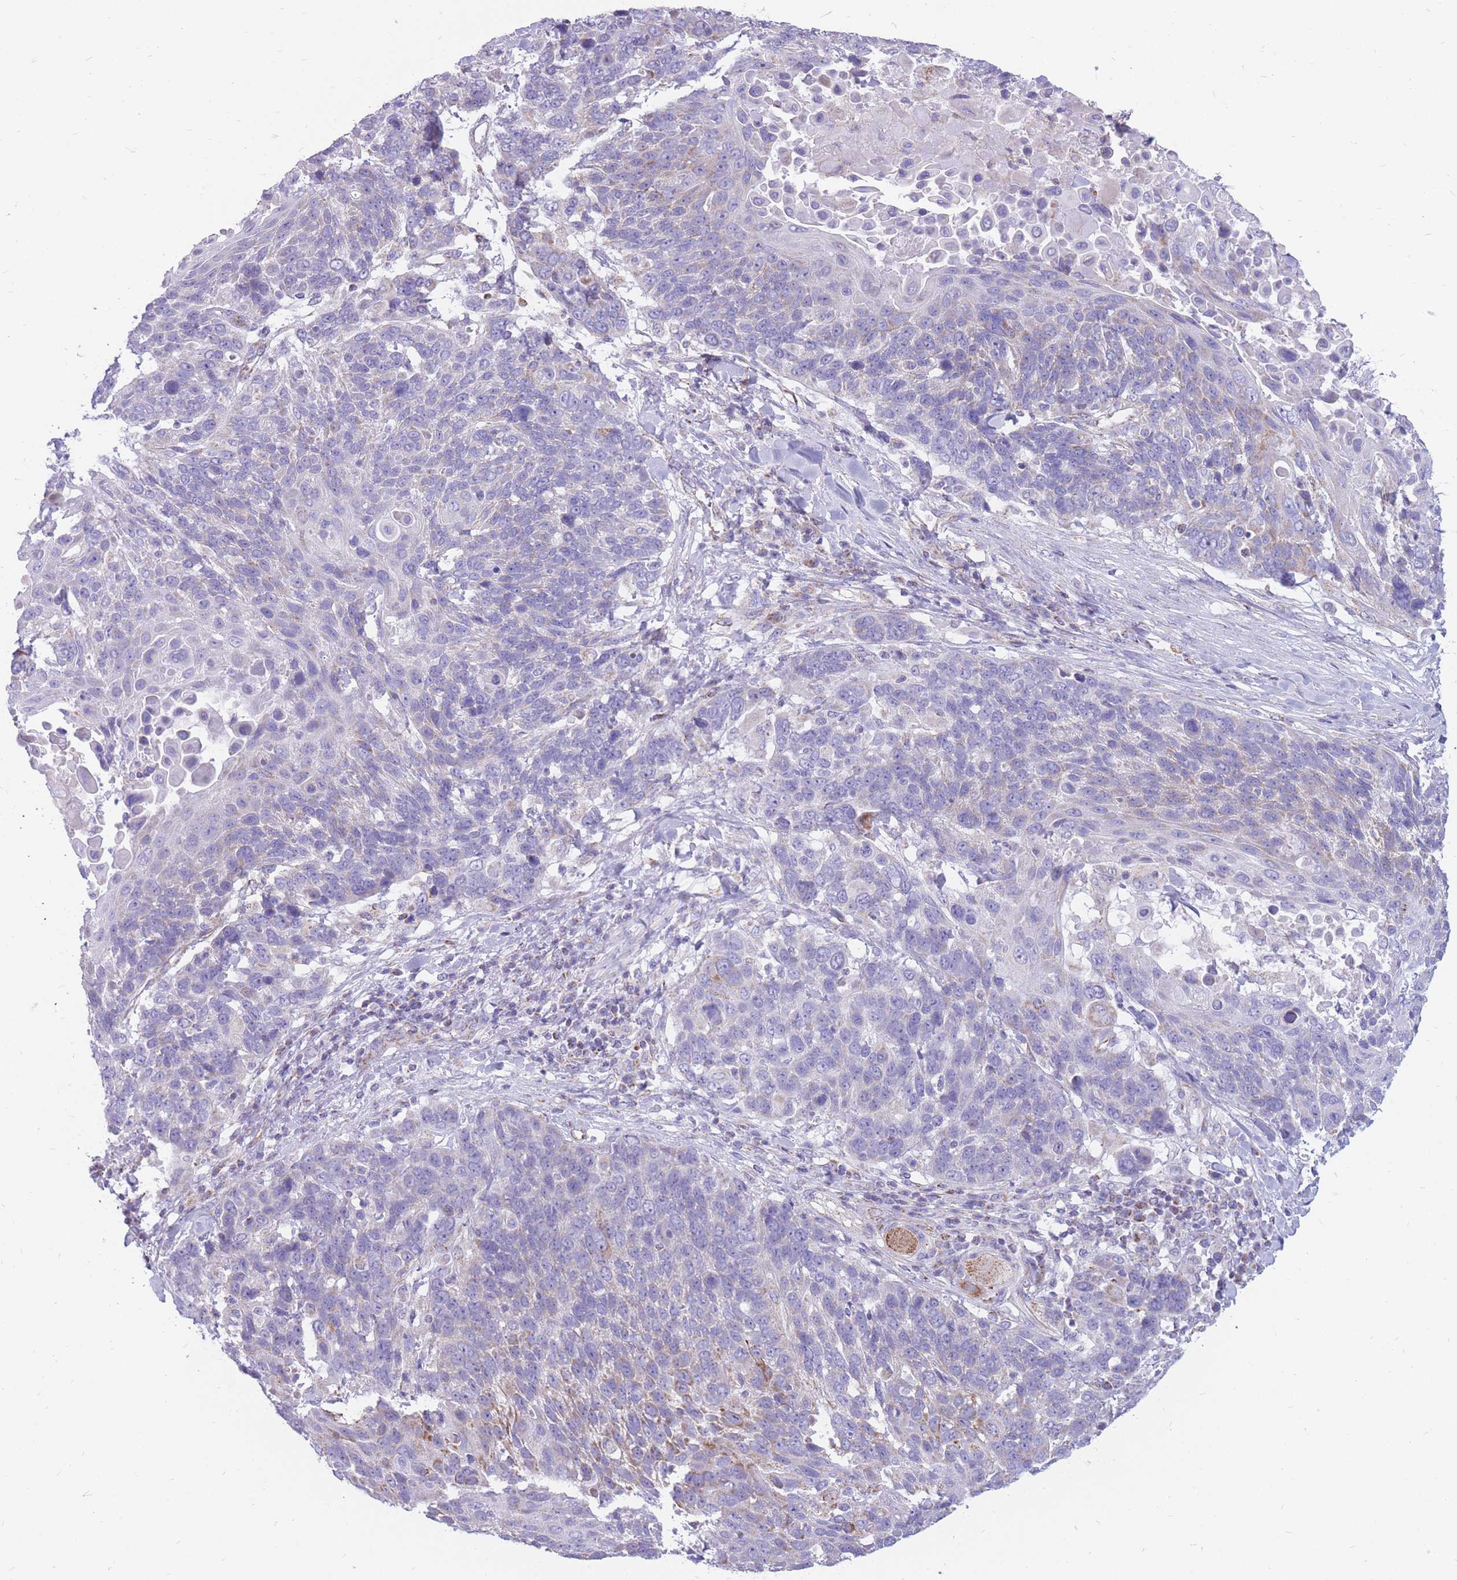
{"staining": {"intensity": "negative", "quantity": "none", "location": "none"}, "tissue": "lung cancer", "cell_type": "Tumor cells", "image_type": "cancer", "snomed": [{"axis": "morphology", "description": "Squamous cell carcinoma, NOS"}, {"axis": "topography", "description": "Lung"}], "caption": "Human lung cancer (squamous cell carcinoma) stained for a protein using IHC exhibits no expression in tumor cells.", "gene": "PCSK1", "patient": {"sex": "male", "age": 66}}